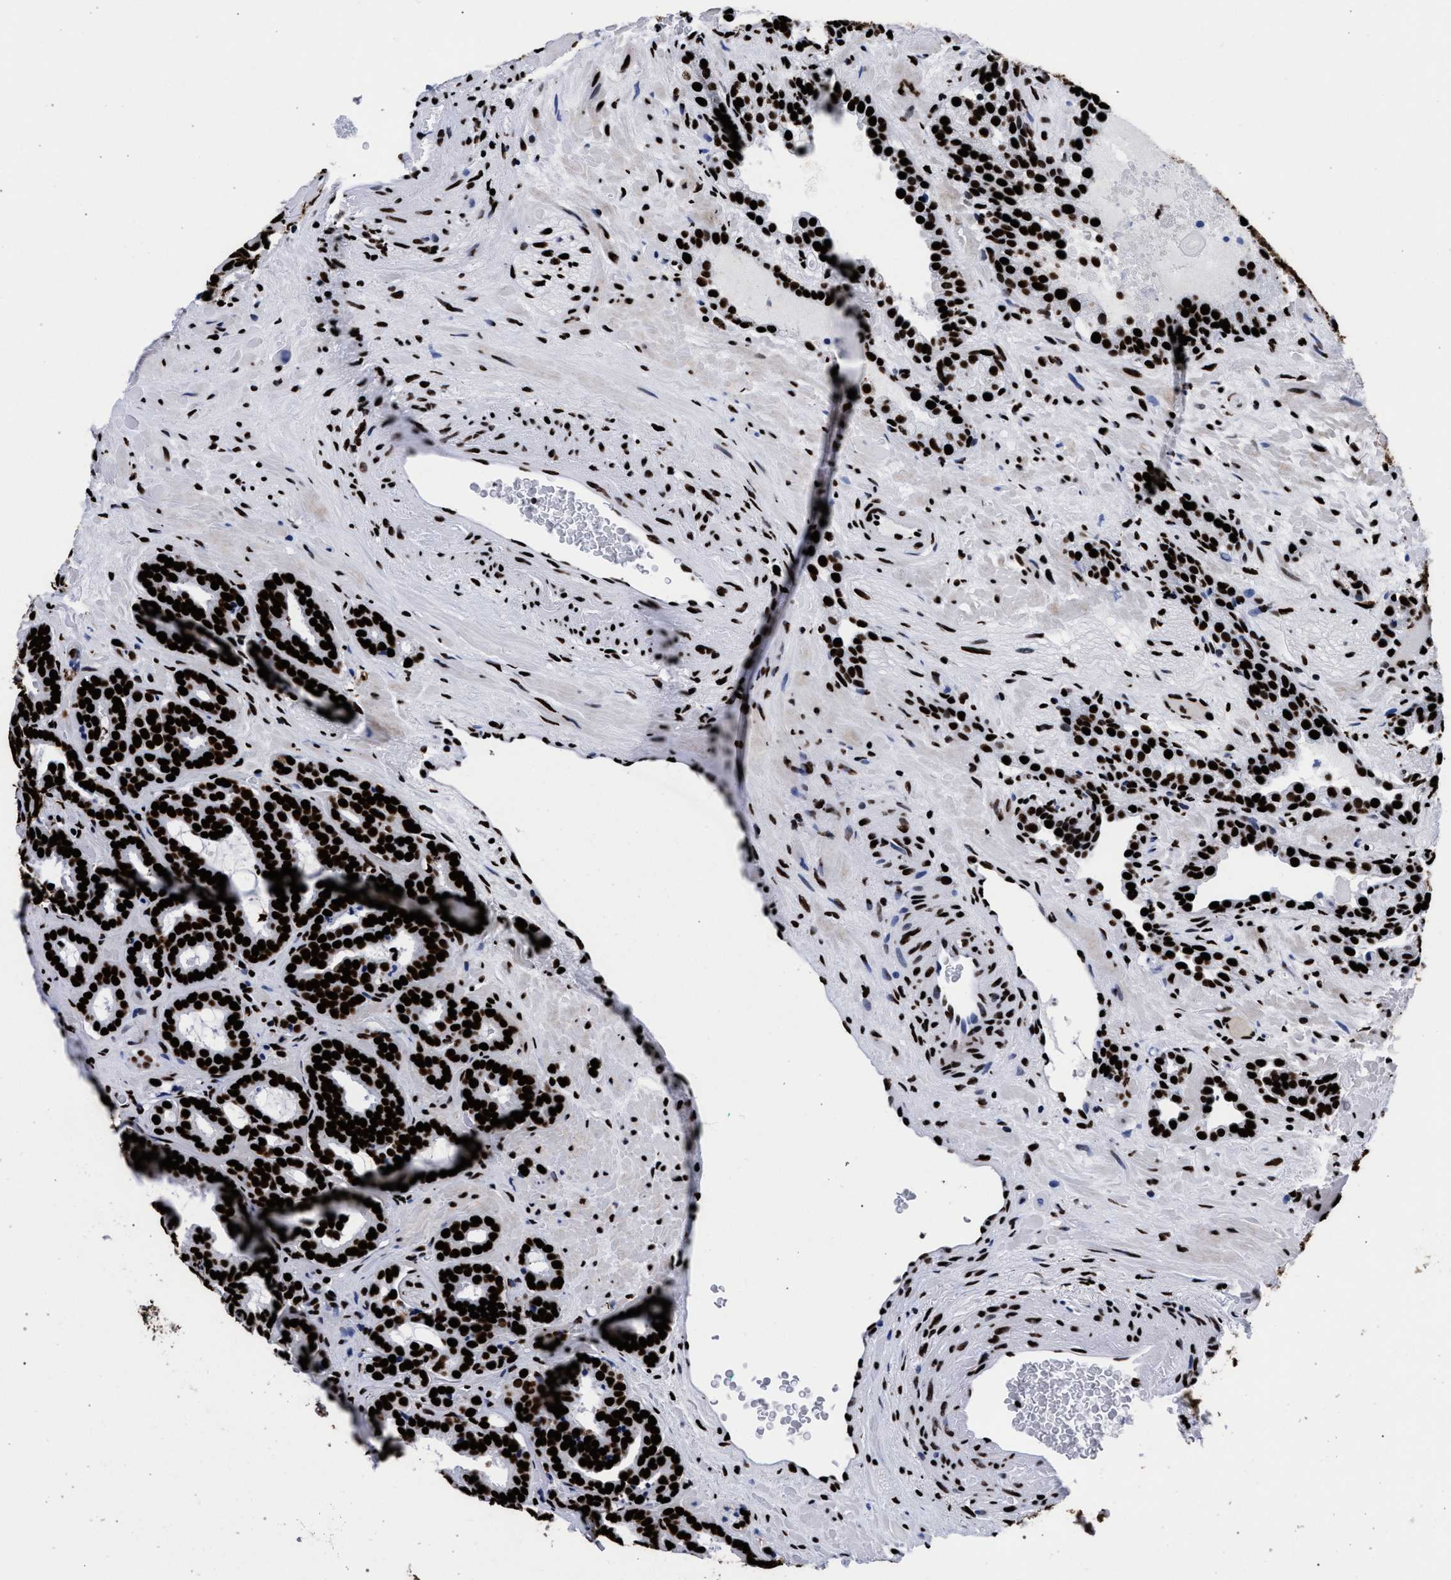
{"staining": {"intensity": "strong", "quantity": ">75%", "location": "cytoplasmic/membranous,nuclear"}, "tissue": "prostate cancer", "cell_type": "Tumor cells", "image_type": "cancer", "snomed": [{"axis": "morphology", "description": "Adenocarcinoma, Low grade"}, {"axis": "topography", "description": "Prostate"}], "caption": "Strong cytoplasmic/membranous and nuclear positivity for a protein is present in approximately >75% of tumor cells of prostate low-grade adenocarcinoma using immunohistochemistry (IHC).", "gene": "HNRNPA1", "patient": {"sex": "male", "age": 63}}